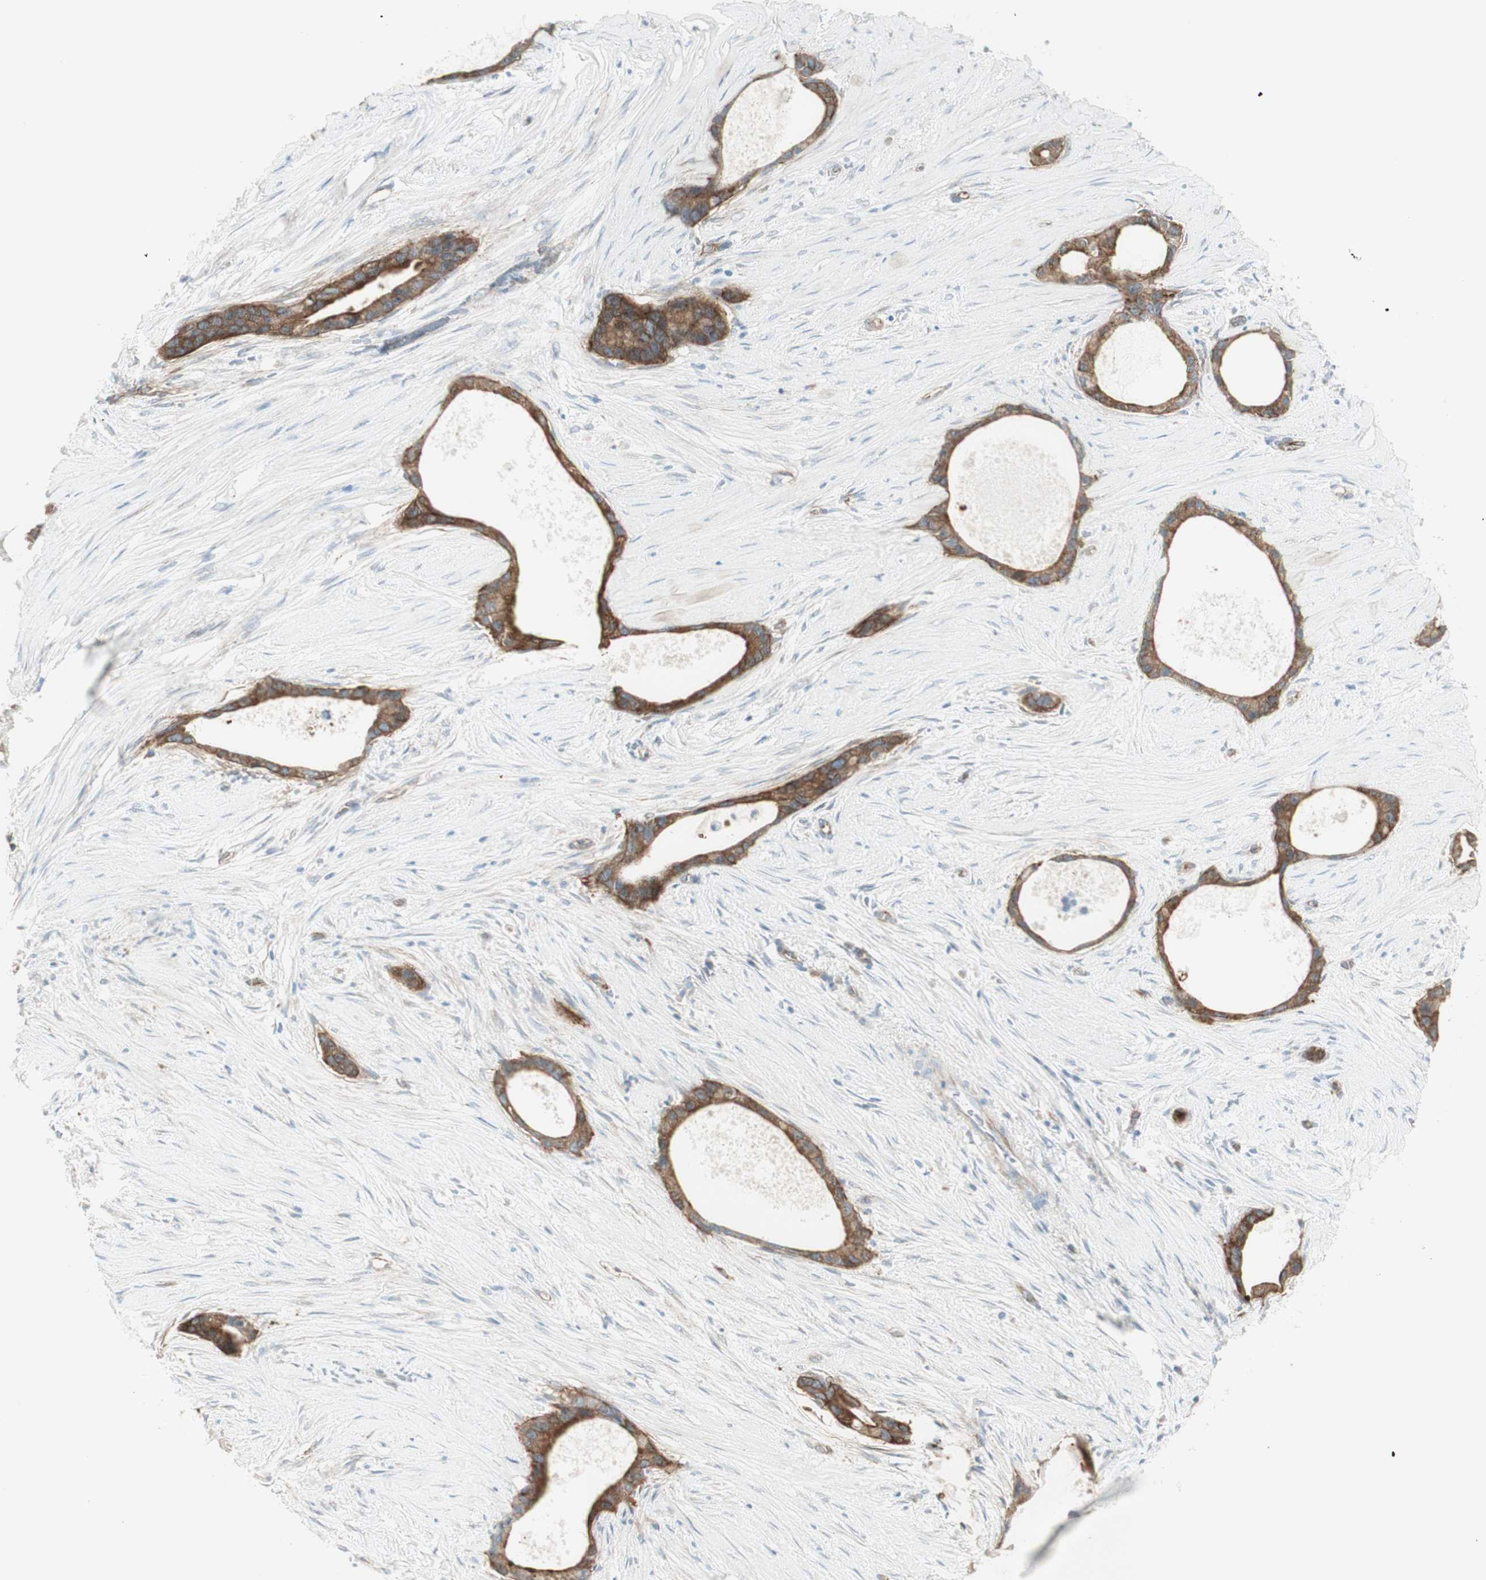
{"staining": {"intensity": "moderate", "quantity": ">75%", "location": "cytoplasmic/membranous"}, "tissue": "liver cancer", "cell_type": "Tumor cells", "image_type": "cancer", "snomed": [{"axis": "morphology", "description": "Cholangiocarcinoma"}, {"axis": "topography", "description": "Liver"}], "caption": "The photomicrograph shows staining of liver cancer (cholangiocarcinoma), revealing moderate cytoplasmic/membranous protein expression (brown color) within tumor cells. (IHC, brightfield microscopy, high magnification).", "gene": "MYO6", "patient": {"sex": "female", "age": 55}}